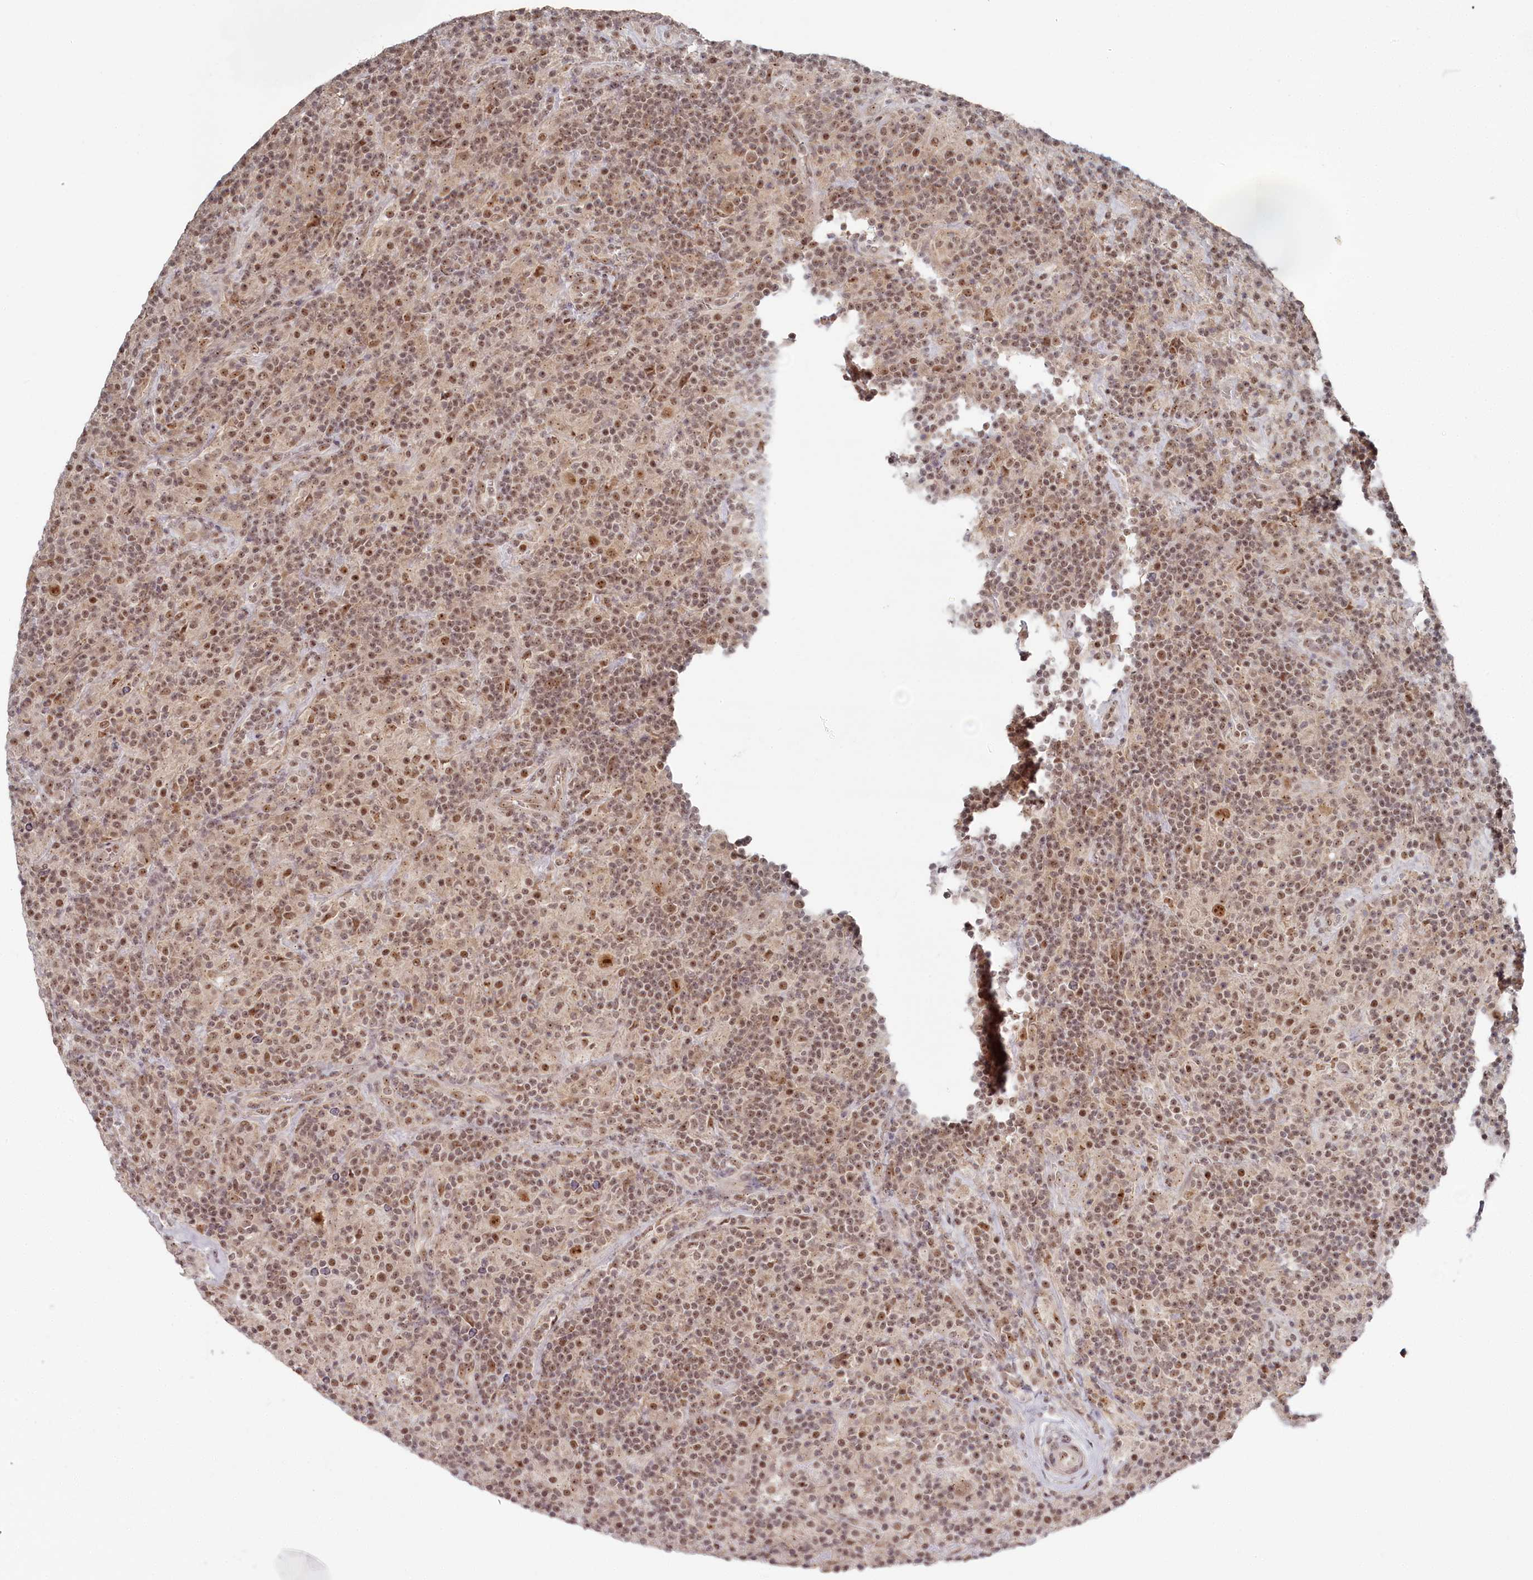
{"staining": {"intensity": "moderate", "quantity": ">75%", "location": "nuclear"}, "tissue": "lymphoma", "cell_type": "Tumor cells", "image_type": "cancer", "snomed": [{"axis": "morphology", "description": "Hodgkin's disease, NOS"}, {"axis": "topography", "description": "Lymph node"}], "caption": "Moderate nuclear protein staining is seen in approximately >75% of tumor cells in Hodgkin's disease.", "gene": "EXOSC1", "patient": {"sex": "male", "age": 70}}